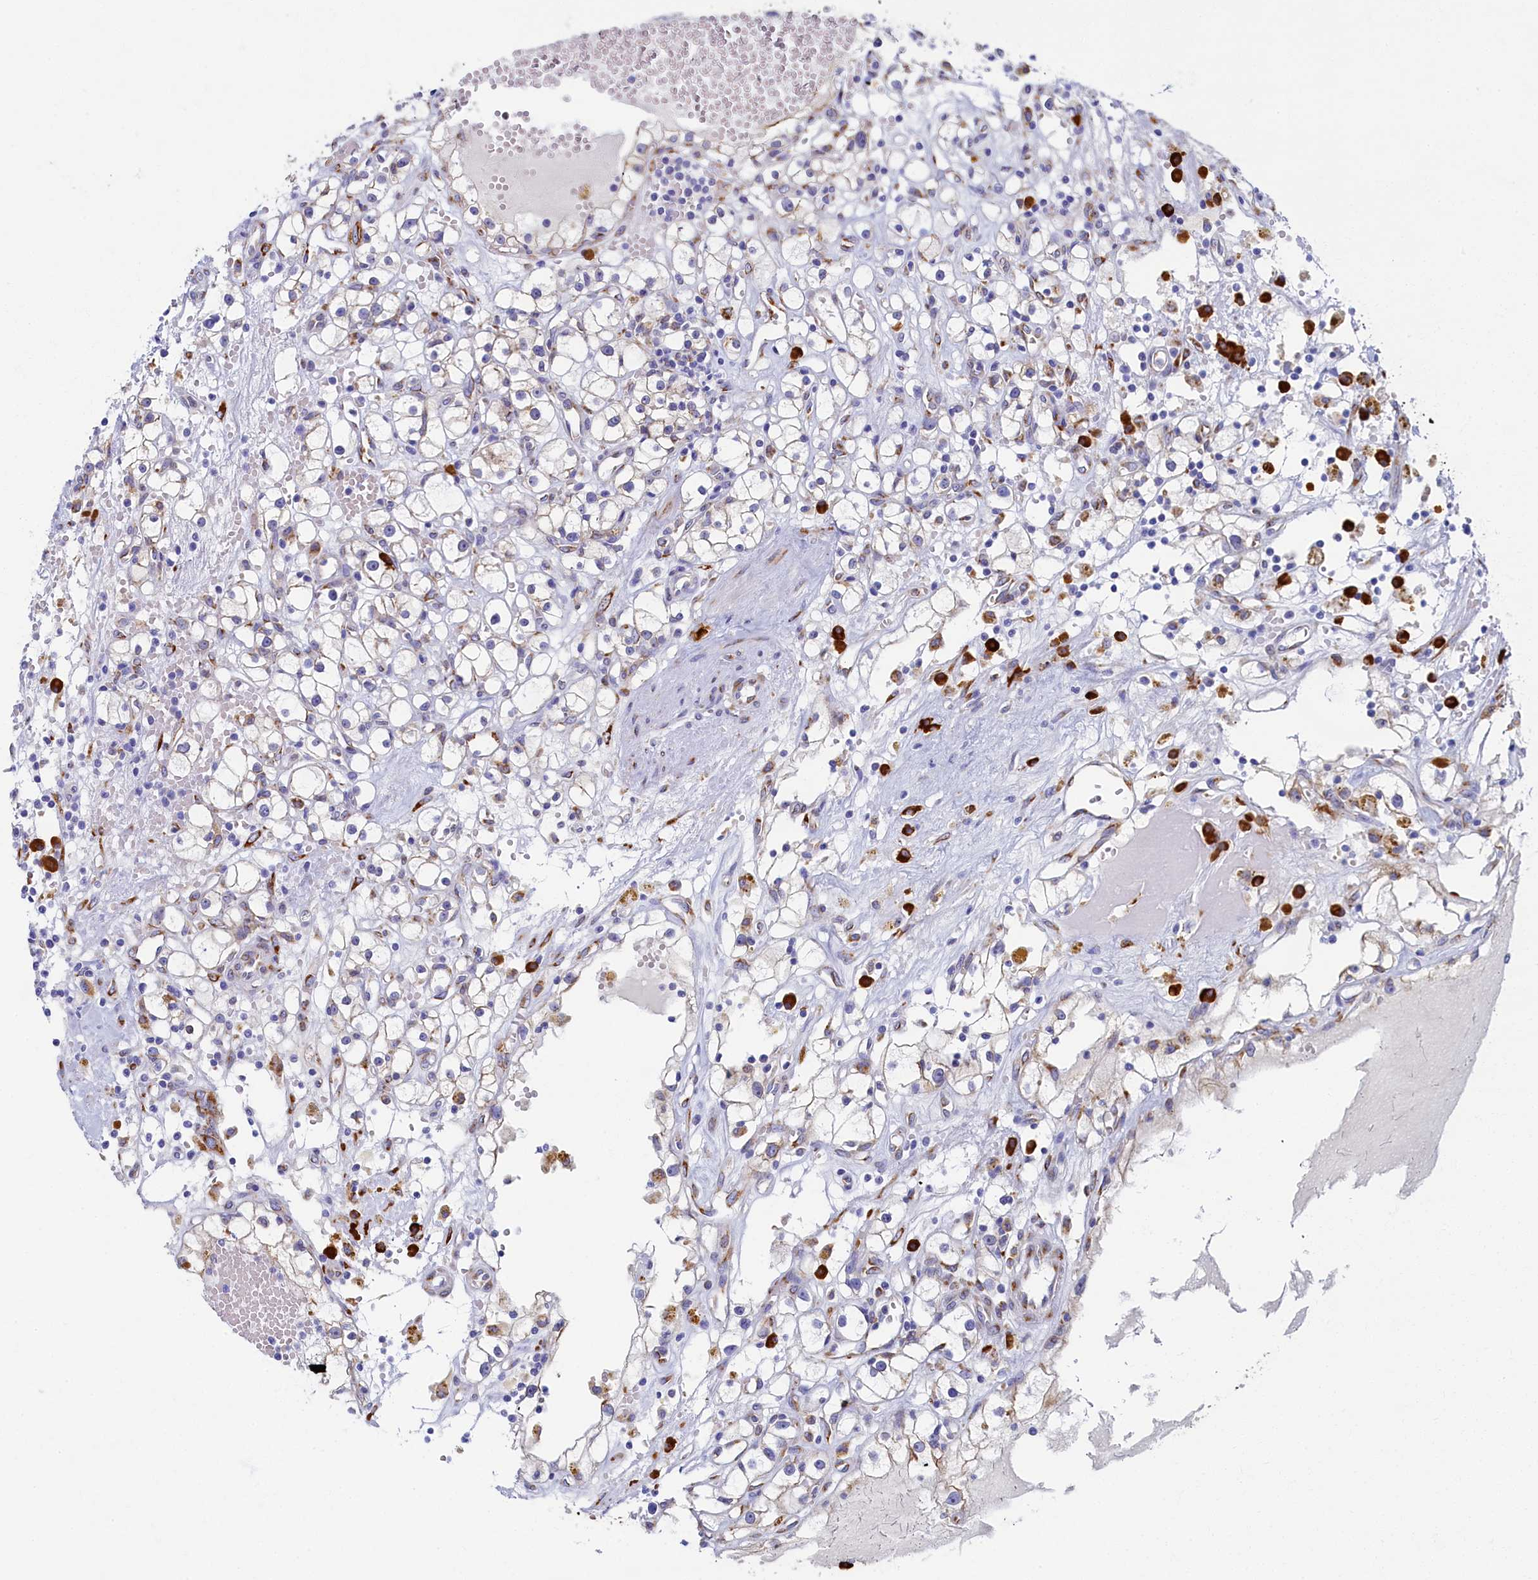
{"staining": {"intensity": "moderate", "quantity": "<25%", "location": "cytoplasmic/membranous"}, "tissue": "renal cancer", "cell_type": "Tumor cells", "image_type": "cancer", "snomed": [{"axis": "morphology", "description": "Adenocarcinoma, NOS"}, {"axis": "topography", "description": "Kidney"}], "caption": "Adenocarcinoma (renal) stained with a protein marker demonstrates moderate staining in tumor cells.", "gene": "TMEM18", "patient": {"sex": "male", "age": 56}}